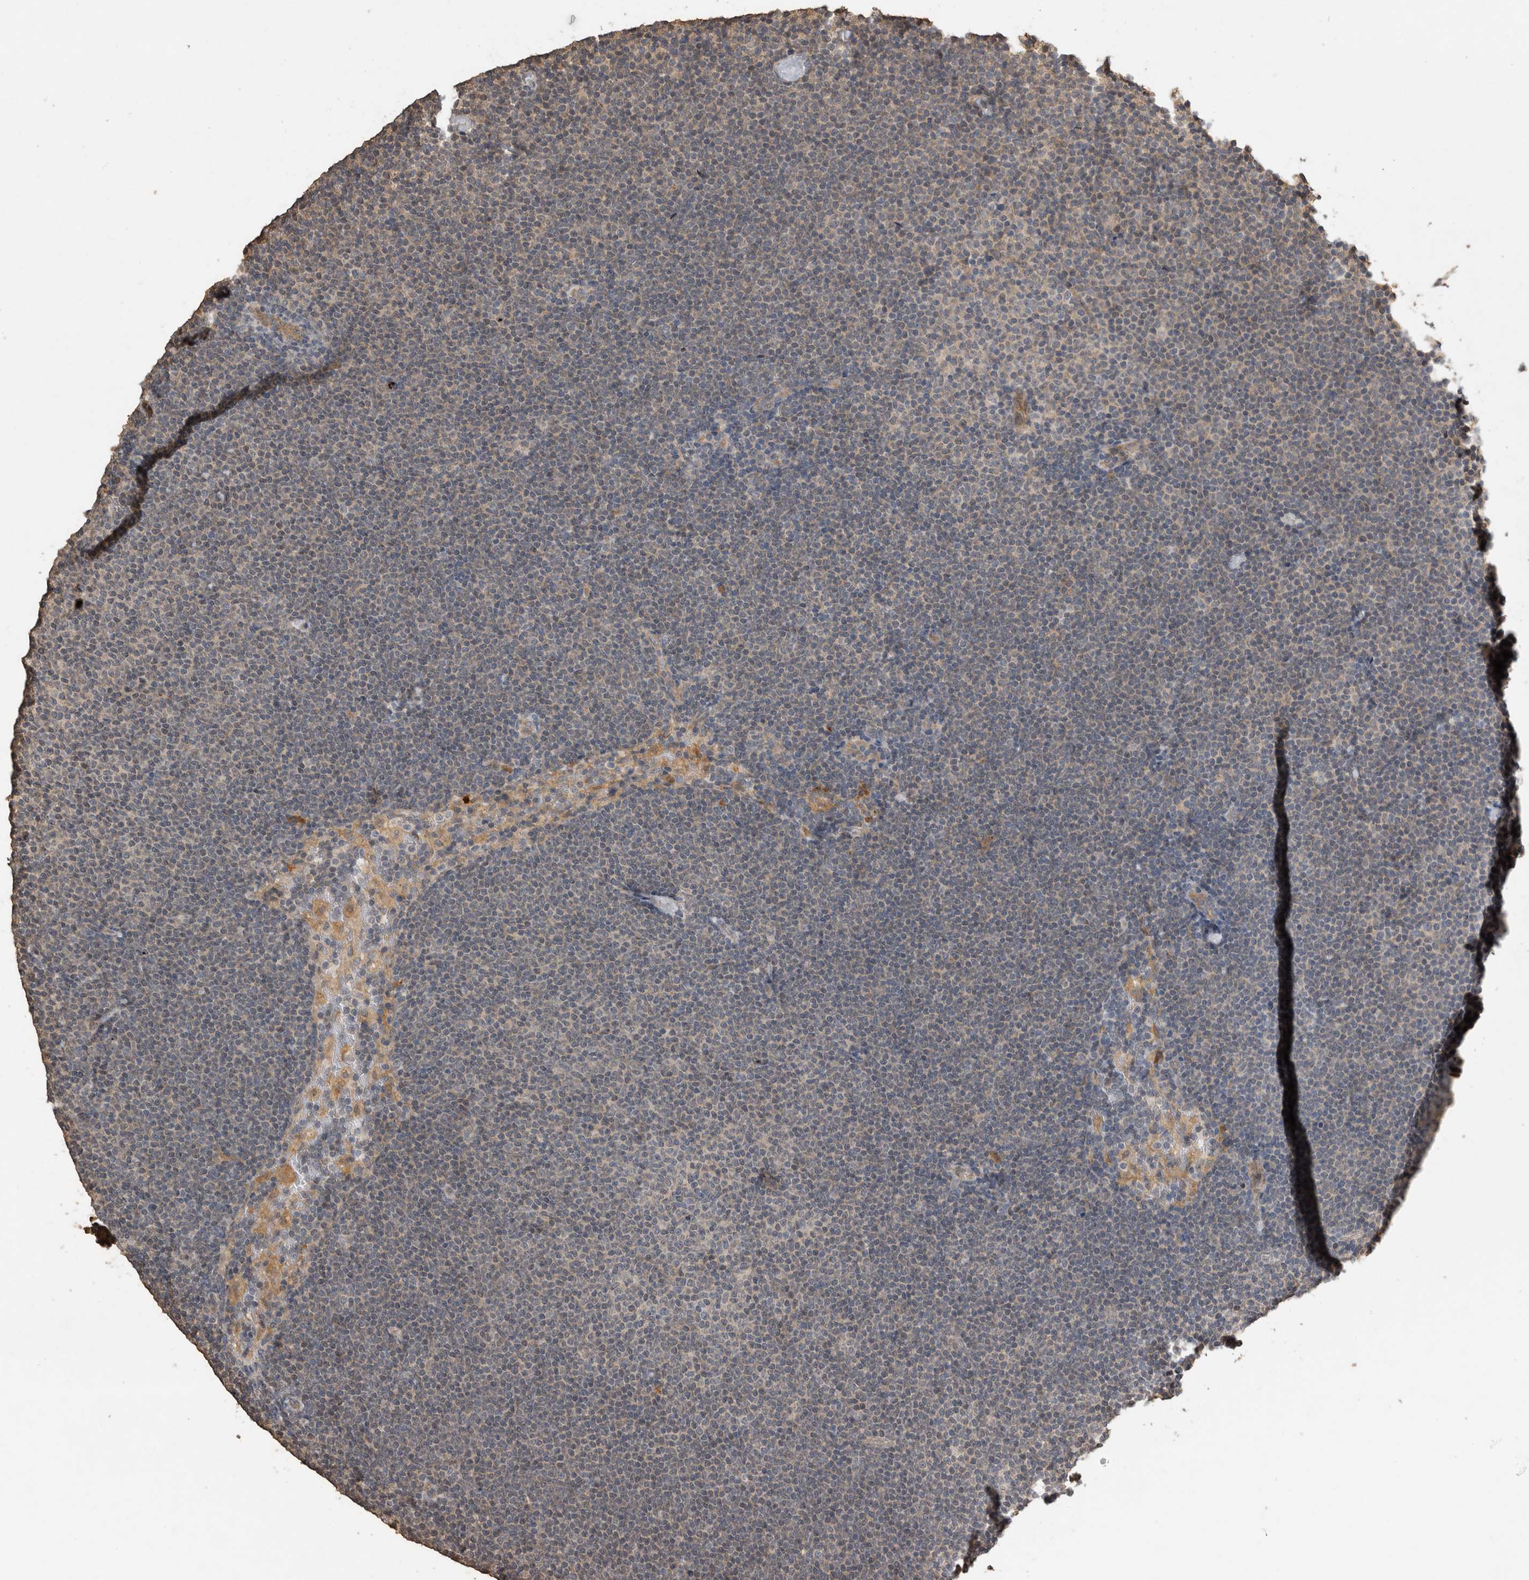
{"staining": {"intensity": "negative", "quantity": "none", "location": "none"}, "tissue": "lymphoma", "cell_type": "Tumor cells", "image_type": "cancer", "snomed": [{"axis": "morphology", "description": "Malignant lymphoma, non-Hodgkin's type, Low grade"}, {"axis": "topography", "description": "Lymph node"}], "caption": "Malignant lymphoma, non-Hodgkin's type (low-grade) was stained to show a protein in brown. There is no significant staining in tumor cells. The staining was performed using DAB (3,3'-diaminobenzidine) to visualize the protein expression in brown, while the nuclei were stained in blue with hematoxylin (Magnification: 20x).", "gene": "RHPN1", "patient": {"sex": "female", "age": 53}}